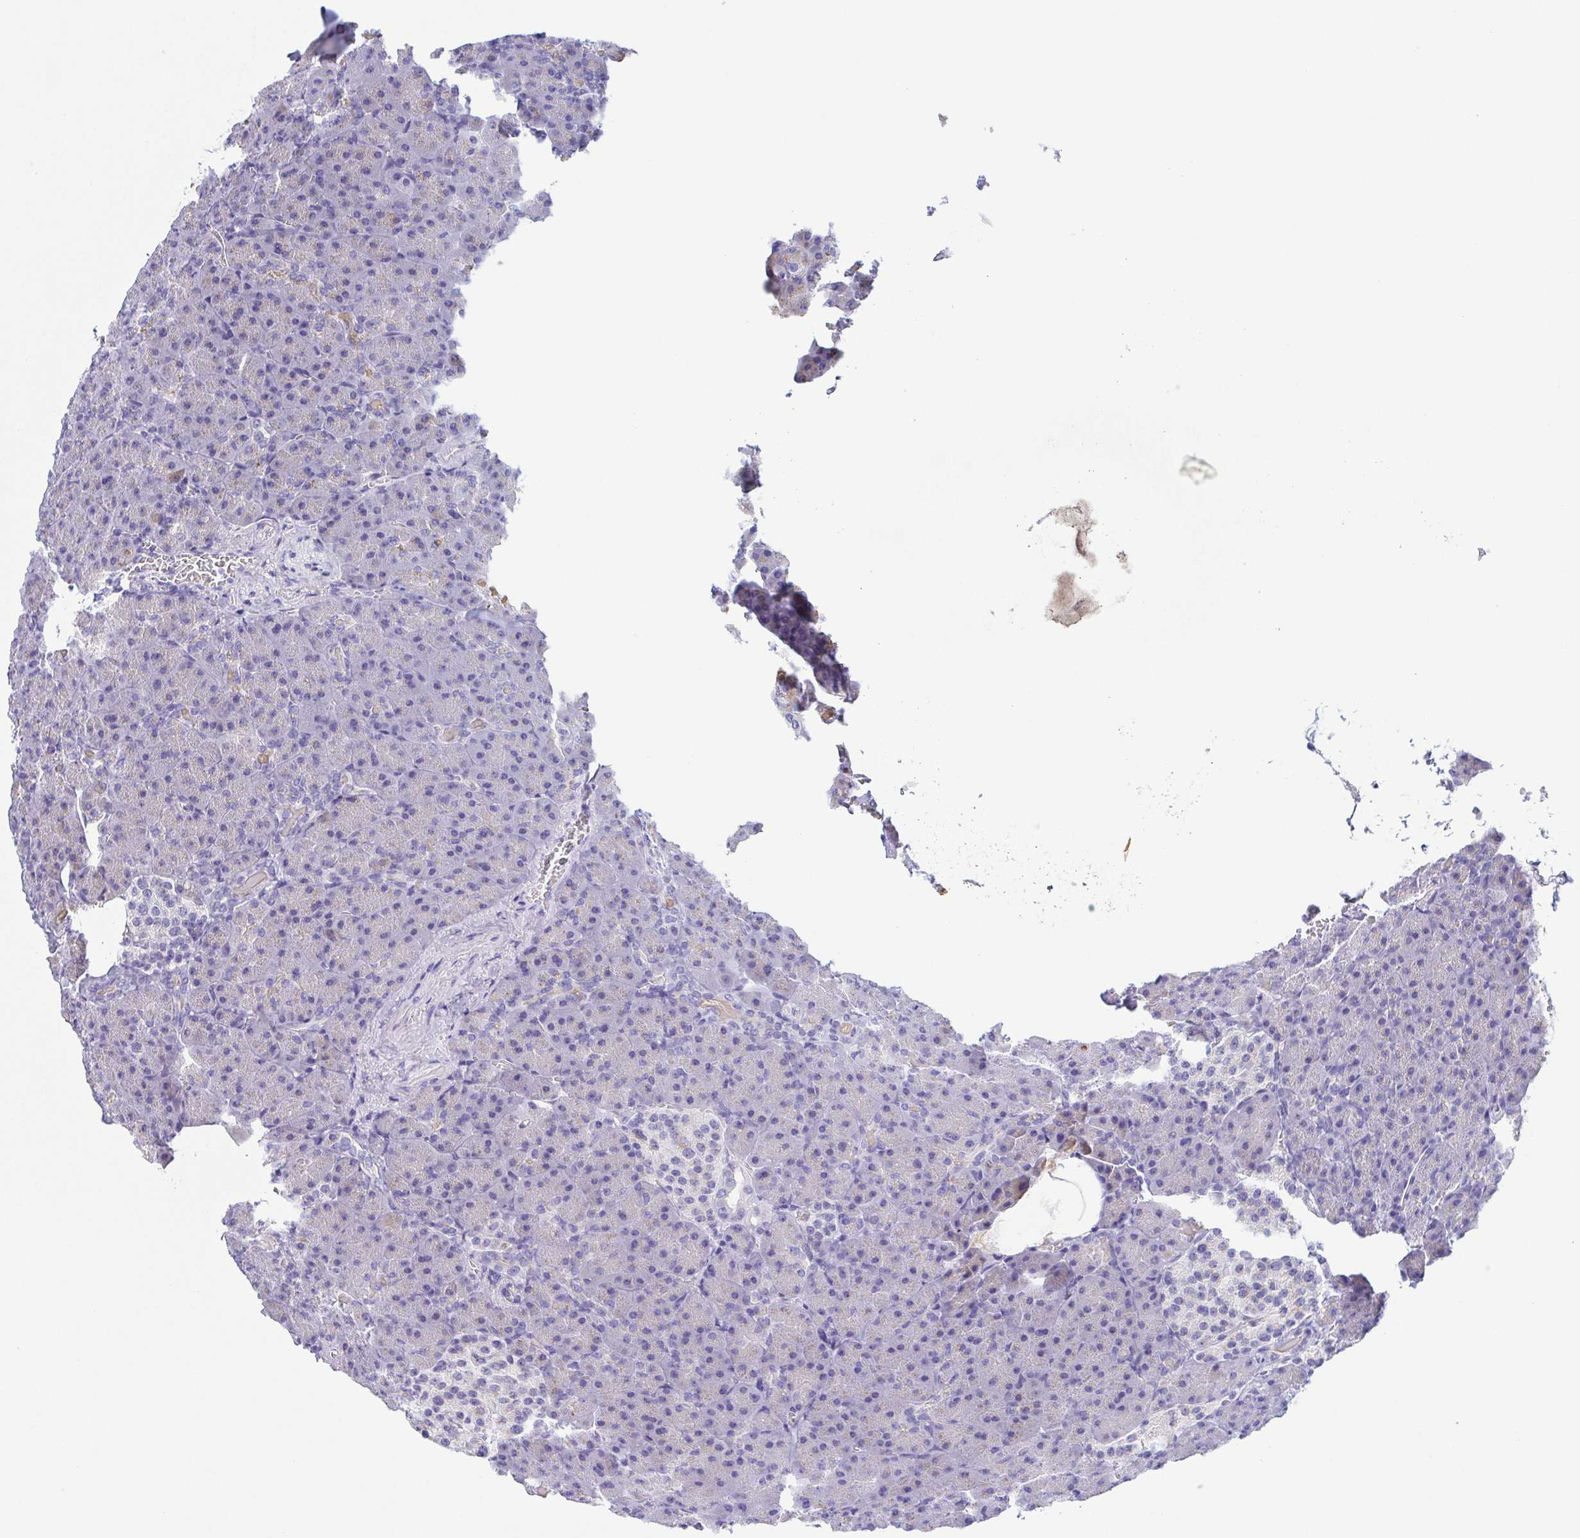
{"staining": {"intensity": "negative", "quantity": "none", "location": "none"}, "tissue": "pancreas", "cell_type": "Exocrine glandular cells", "image_type": "normal", "snomed": [{"axis": "morphology", "description": "Normal tissue, NOS"}, {"axis": "topography", "description": "Pancreas"}], "caption": "Immunohistochemistry of benign pancreas demonstrates no staining in exocrine glandular cells.", "gene": "SULT1B1", "patient": {"sex": "female", "age": 74}}